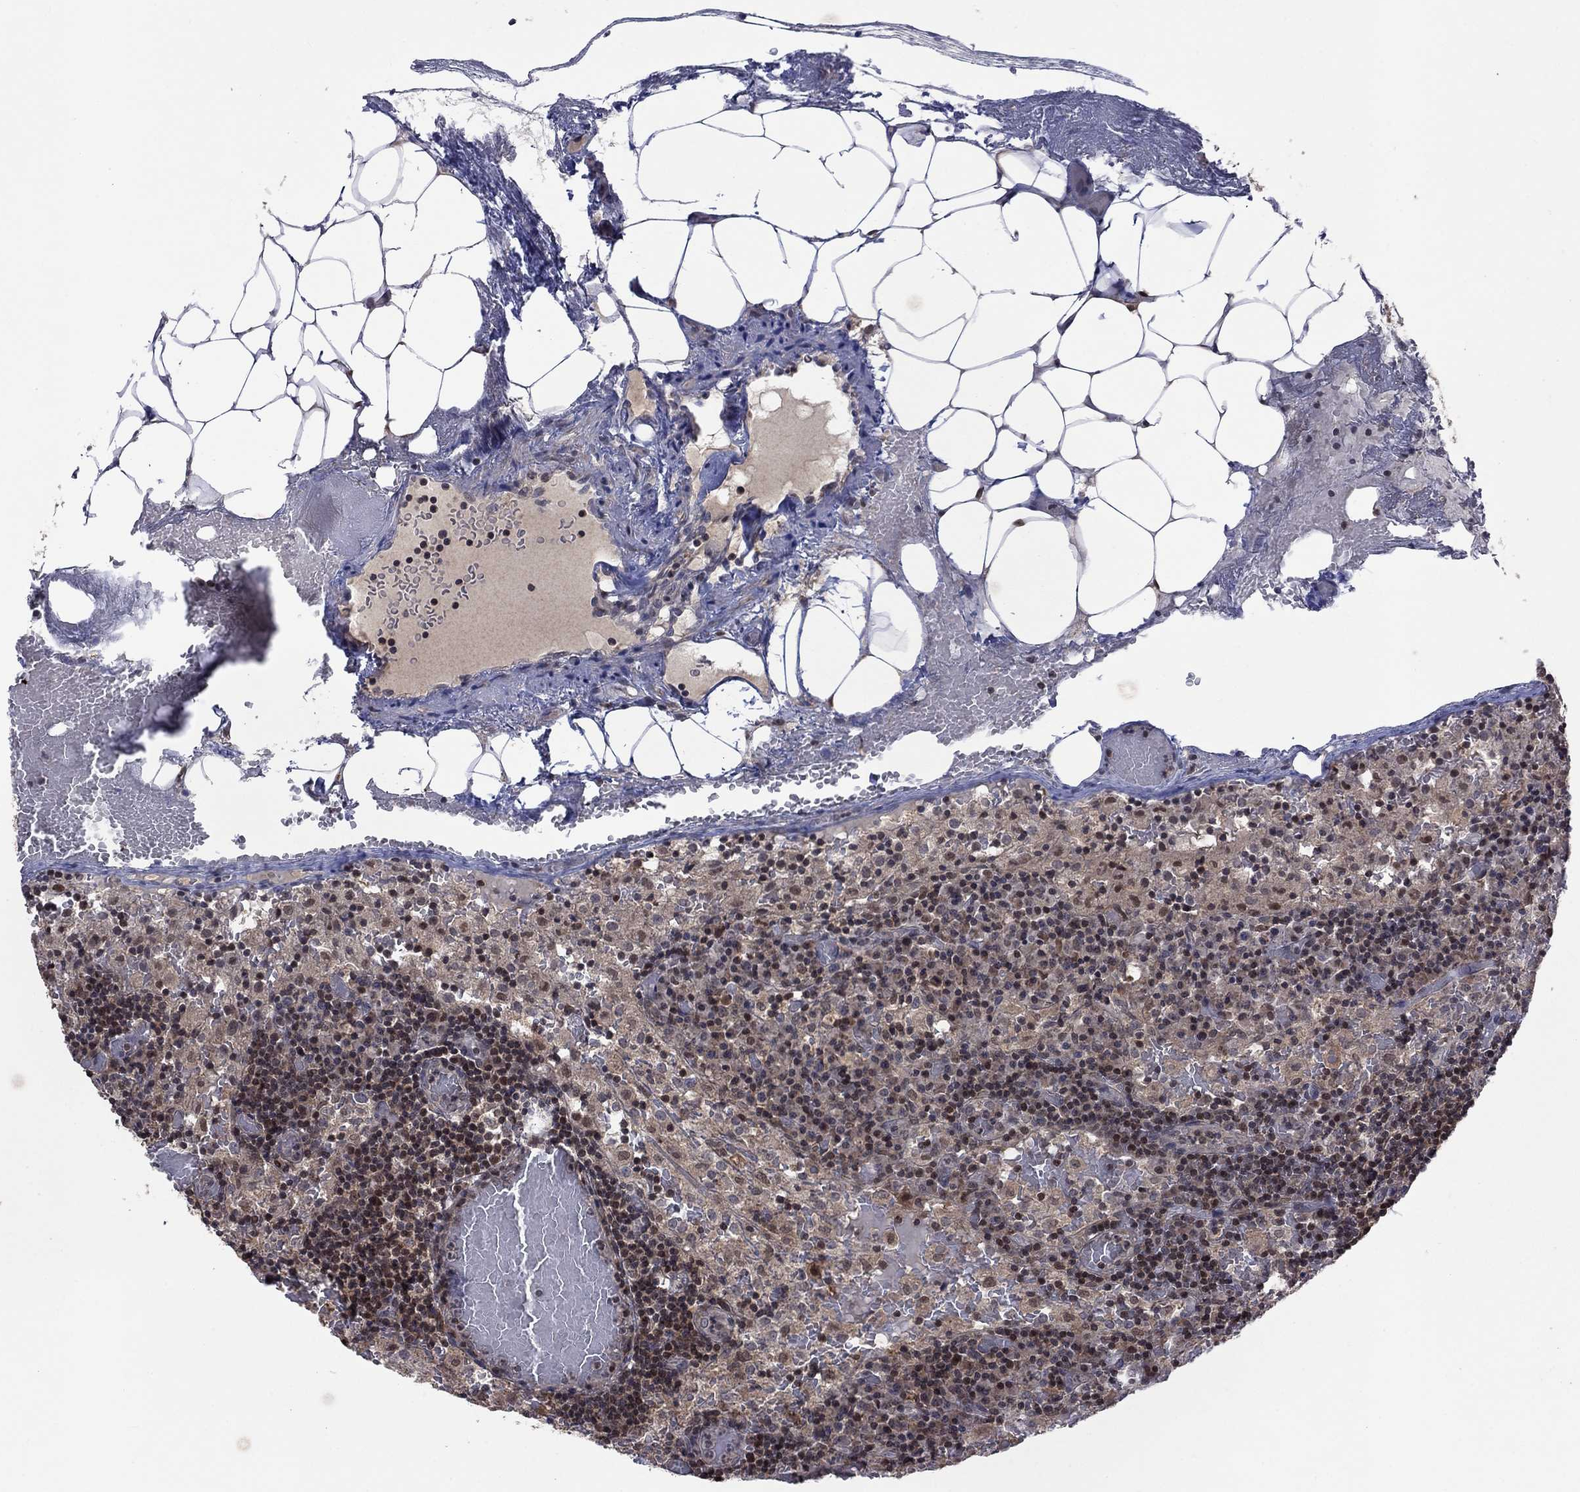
{"staining": {"intensity": "negative", "quantity": "none", "location": "none"}, "tissue": "lymph node", "cell_type": "Germinal center cells", "image_type": "normal", "snomed": [{"axis": "morphology", "description": "Normal tissue, NOS"}, {"axis": "topography", "description": "Lymph node"}], "caption": "Protein analysis of benign lymph node demonstrates no significant expression in germinal center cells.", "gene": "IAH1", "patient": {"sex": "male", "age": 62}}